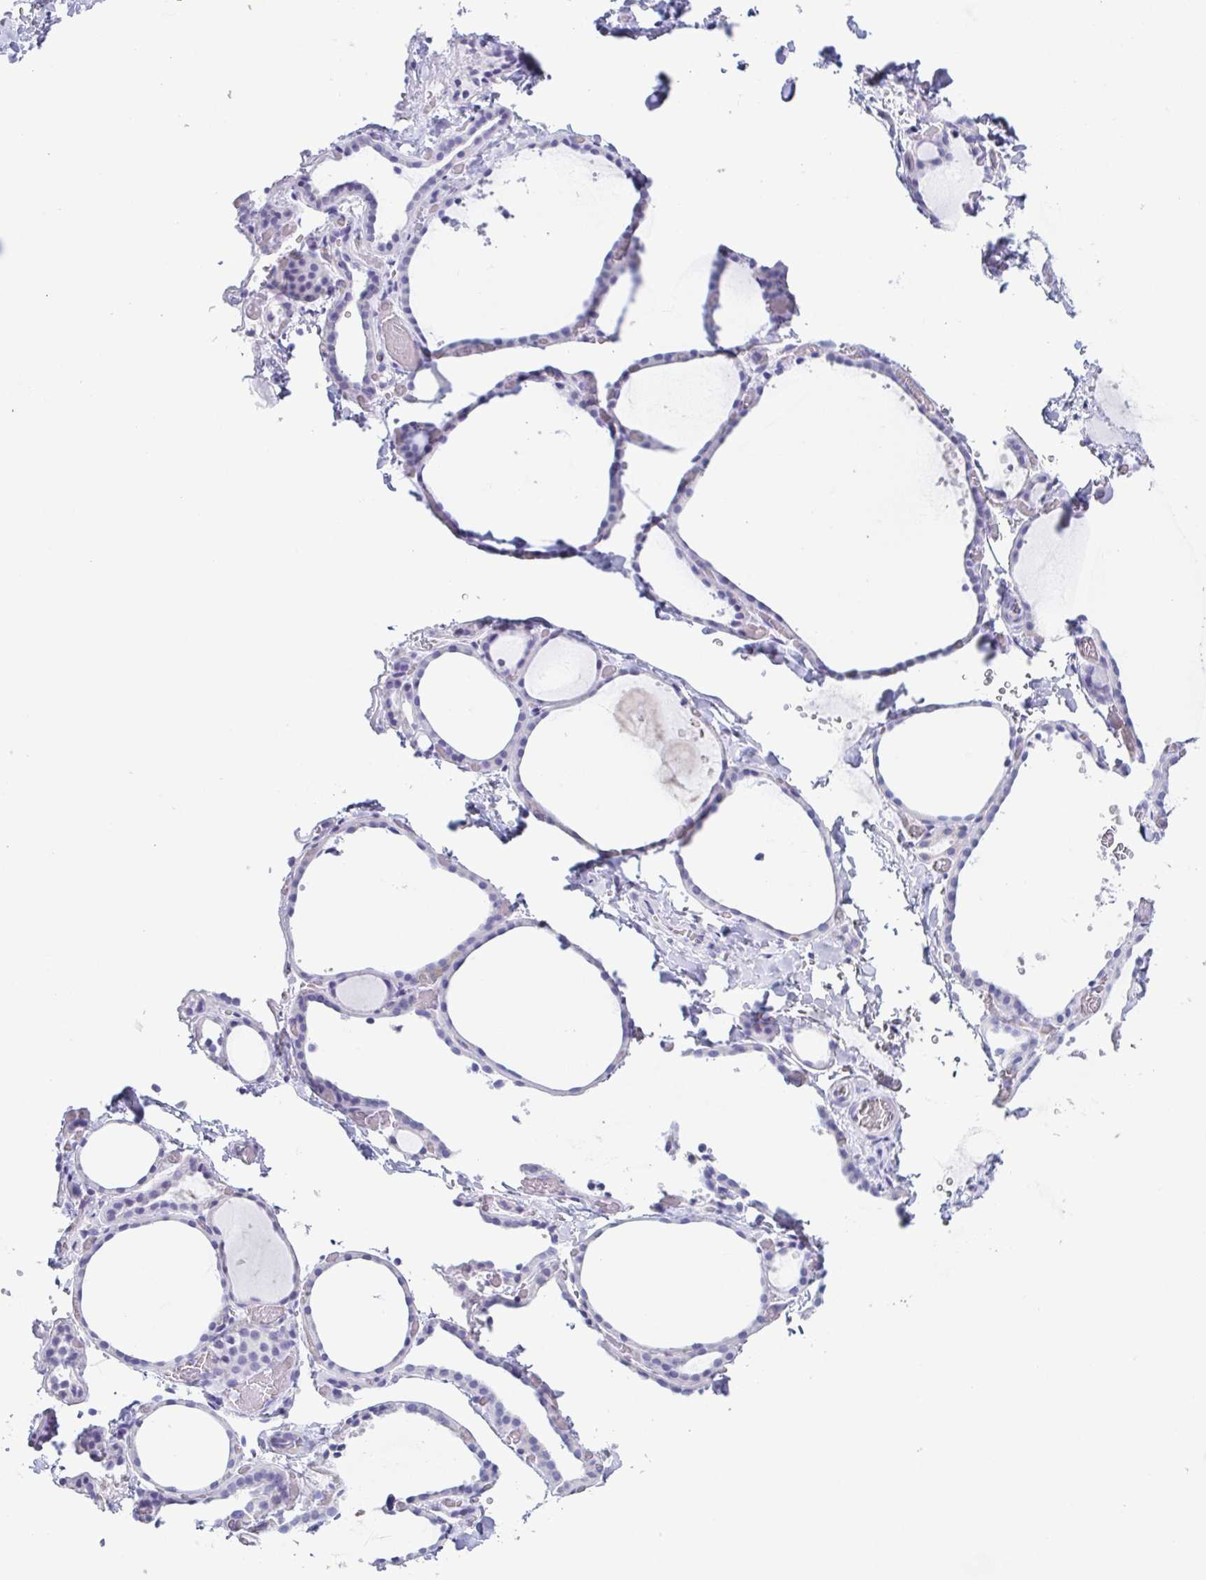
{"staining": {"intensity": "negative", "quantity": "none", "location": "none"}, "tissue": "thyroid gland", "cell_type": "Glandular cells", "image_type": "normal", "snomed": [{"axis": "morphology", "description": "Normal tissue, NOS"}, {"axis": "topography", "description": "Thyroid gland"}], "caption": "Histopathology image shows no significant protein expression in glandular cells of unremarkable thyroid gland.", "gene": "PRR27", "patient": {"sex": "female", "age": 36}}